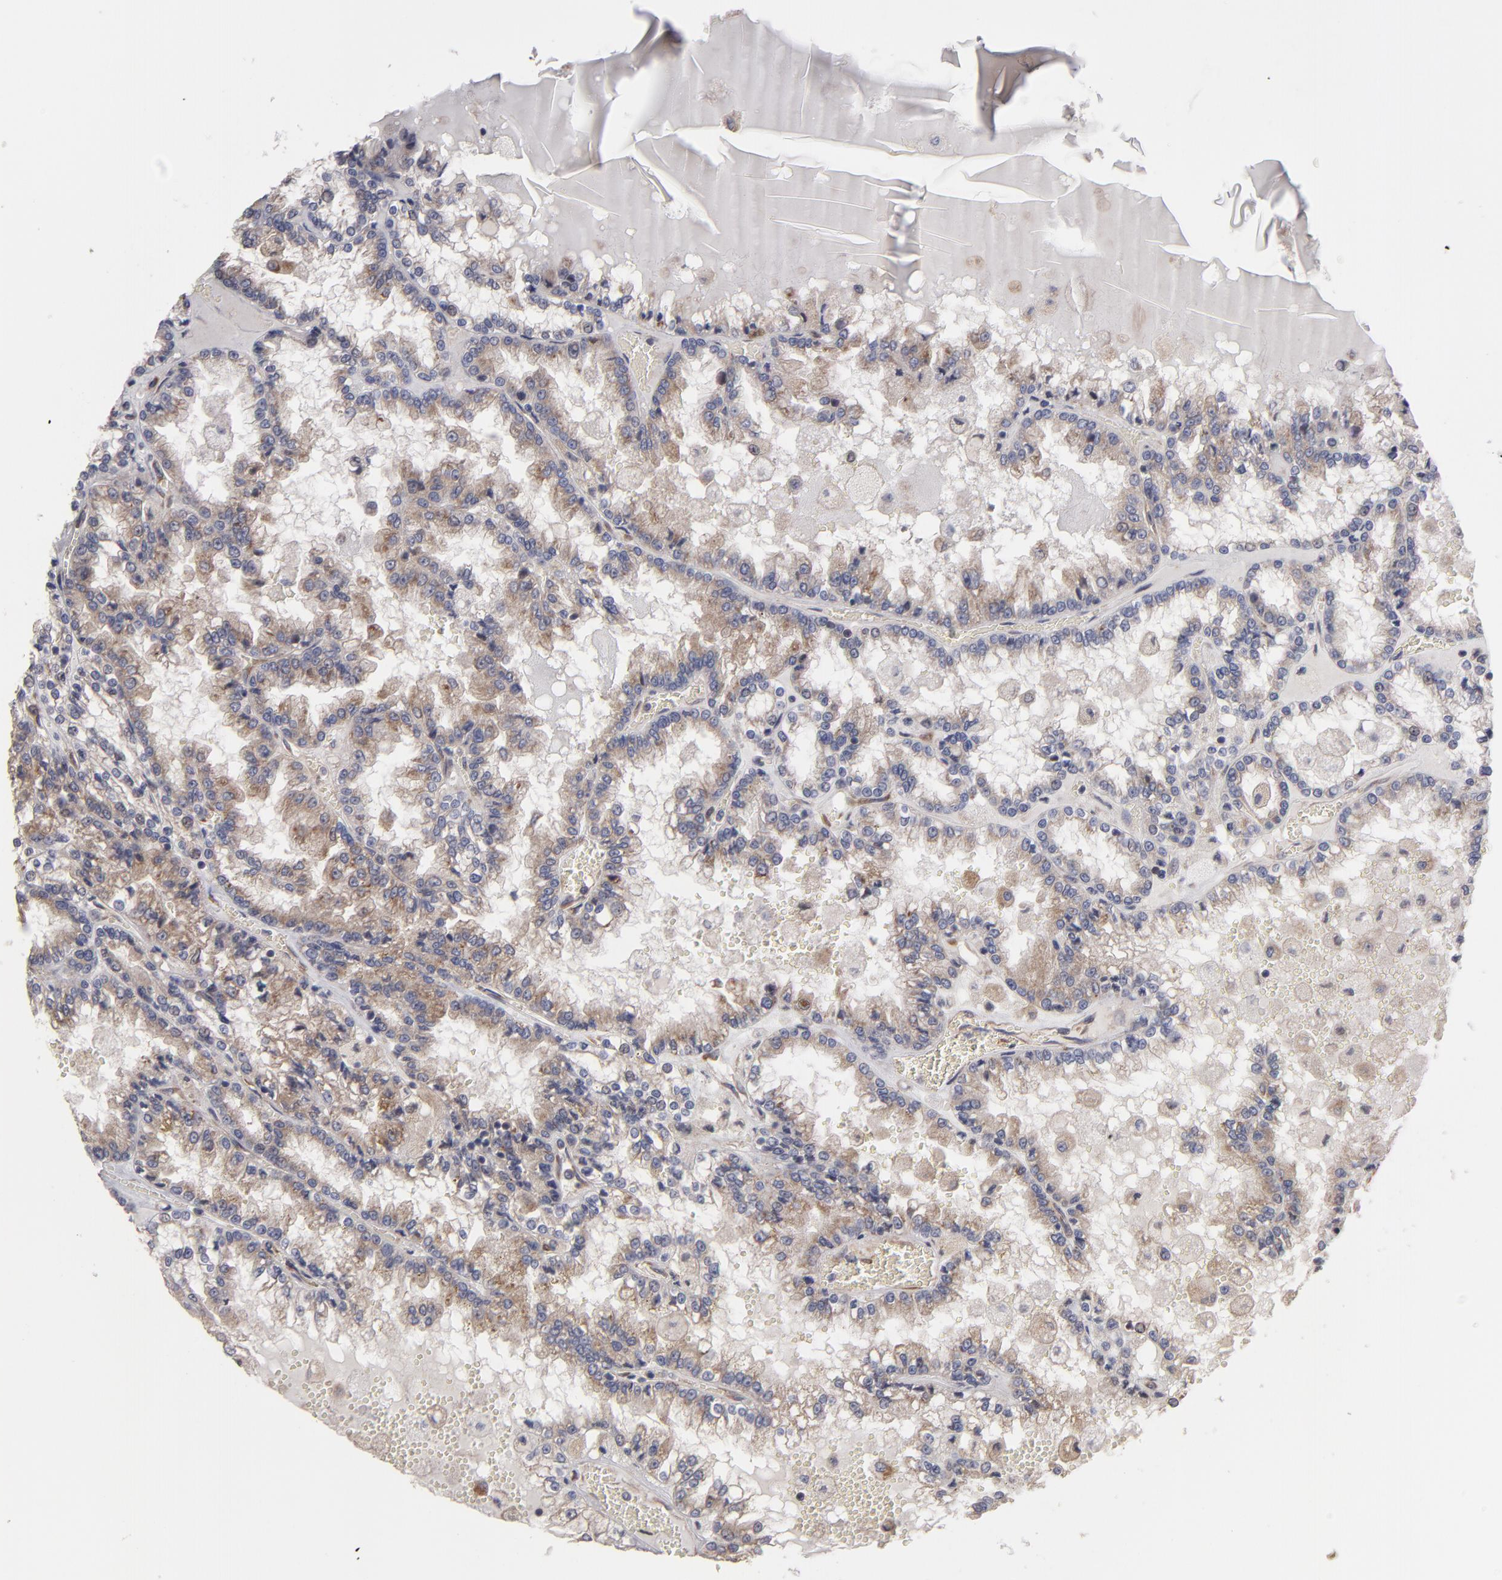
{"staining": {"intensity": "moderate", "quantity": "25%-75%", "location": "cytoplasmic/membranous"}, "tissue": "renal cancer", "cell_type": "Tumor cells", "image_type": "cancer", "snomed": [{"axis": "morphology", "description": "Adenocarcinoma, NOS"}, {"axis": "topography", "description": "Kidney"}], "caption": "The micrograph demonstrates a brown stain indicating the presence of a protein in the cytoplasmic/membranous of tumor cells in renal adenocarcinoma. (DAB (3,3'-diaminobenzidine) = brown stain, brightfield microscopy at high magnification).", "gene": "SND1", "patient": {"sex": "female", "age": 56}}